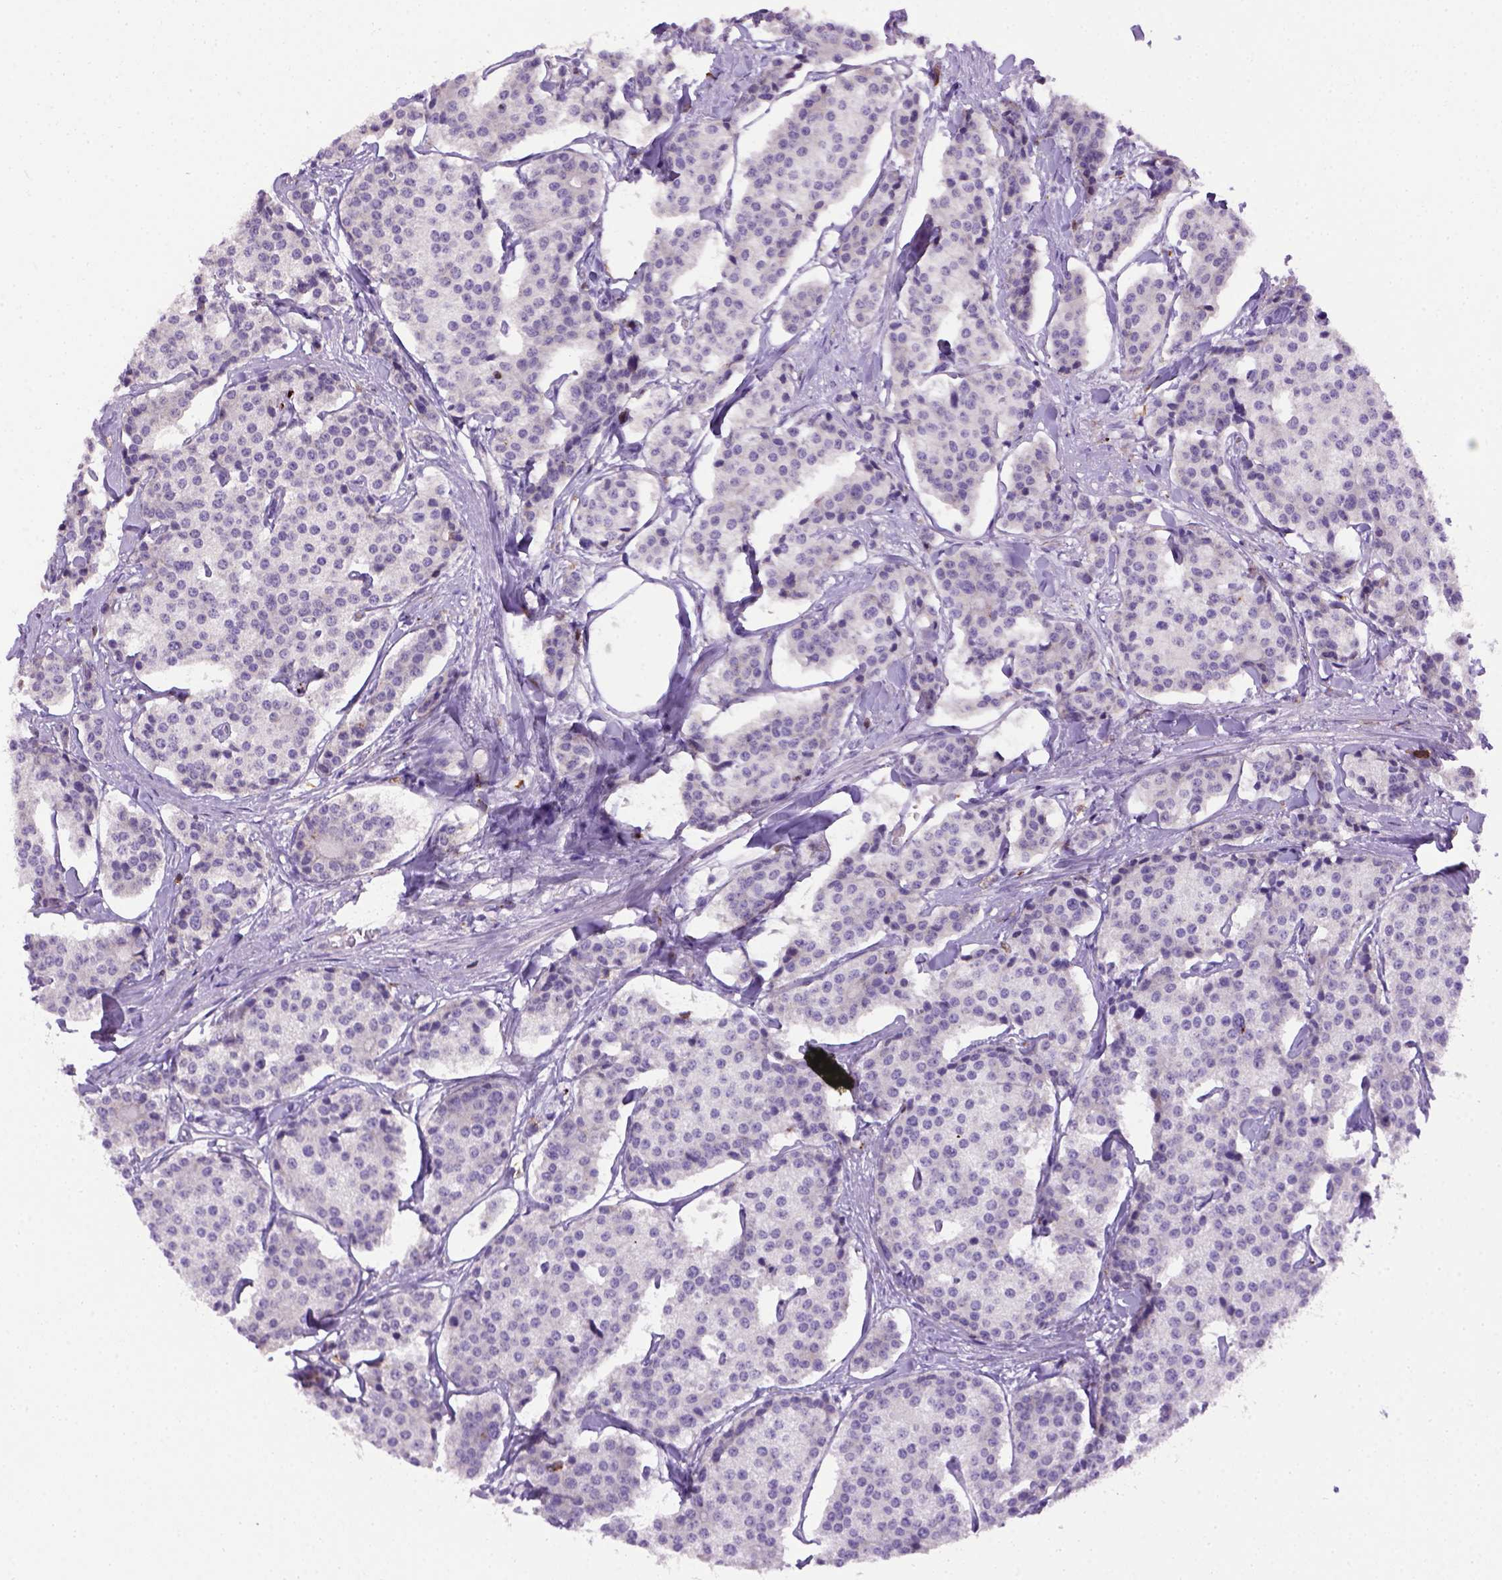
{"staining": {"intensity": "negative", "quantity": "none", "location": "none"}, "tissue": "carcinoid", "cell_type": "Tumor cells", "image_type": "cancer", "snomed": [{"axis": "morphology", "description": "Carcinoid, malignant, NOS"}, {"axis": "topography", "description": "Small intestine"}], "caption": "Carcinoid stained for a protein using immunohistochemistry demonstrates no positivity tumor cells.", "gene": "CD3E", "patient": {"sex": "female", "age": 65}}